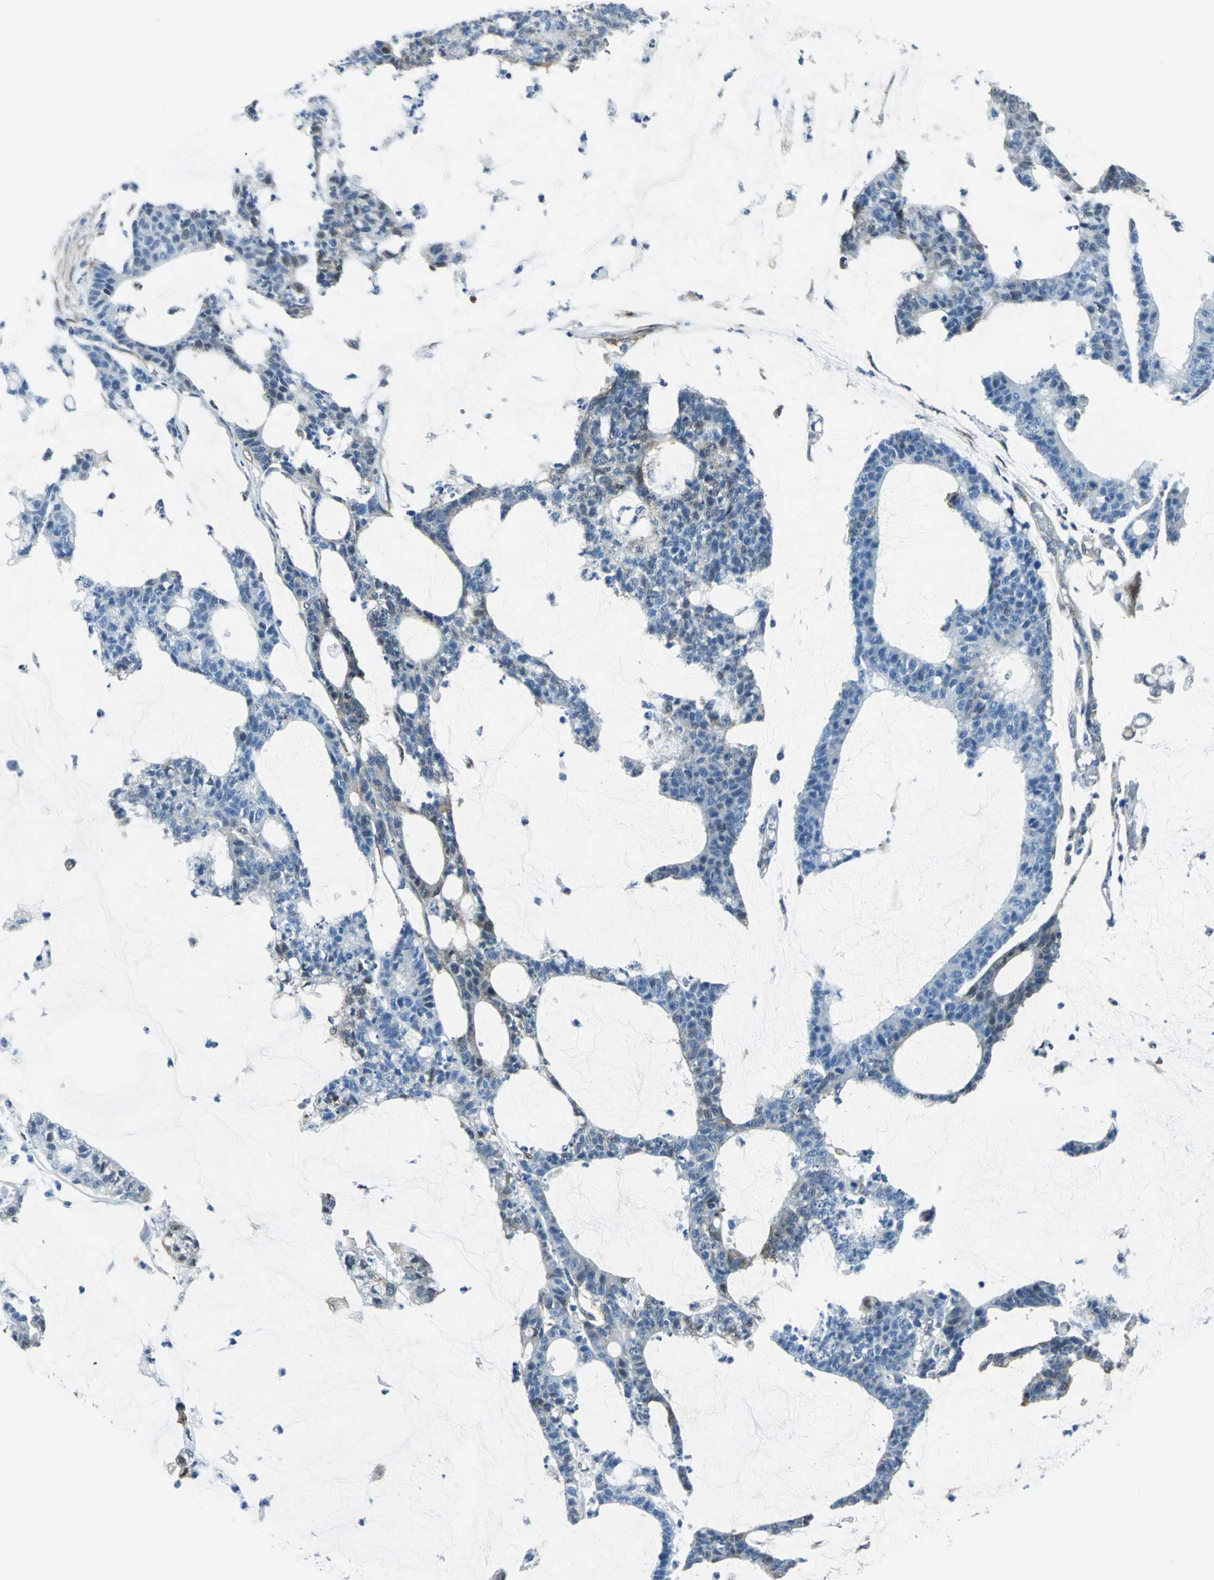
{"staining": {"intensity": "weak", "quantity": "<25%", "location": "cytoplasmic/membranous"}, "tissue": "colorectal cancer", "cell_type": "Tumor cells", "image_type": "cancer", "snomed": [{"axis": "morphology", "description": "Adenocarcinoma, NOS"}, {"axis": "topography", "description": "Colon"}], "caption": "The histopathology image reveals no significant staining in tumor cells of colorectal cancer (adenocarcinoma).", "gene": "HSPB1", "patient": {"sex": "female", "age": 84}}